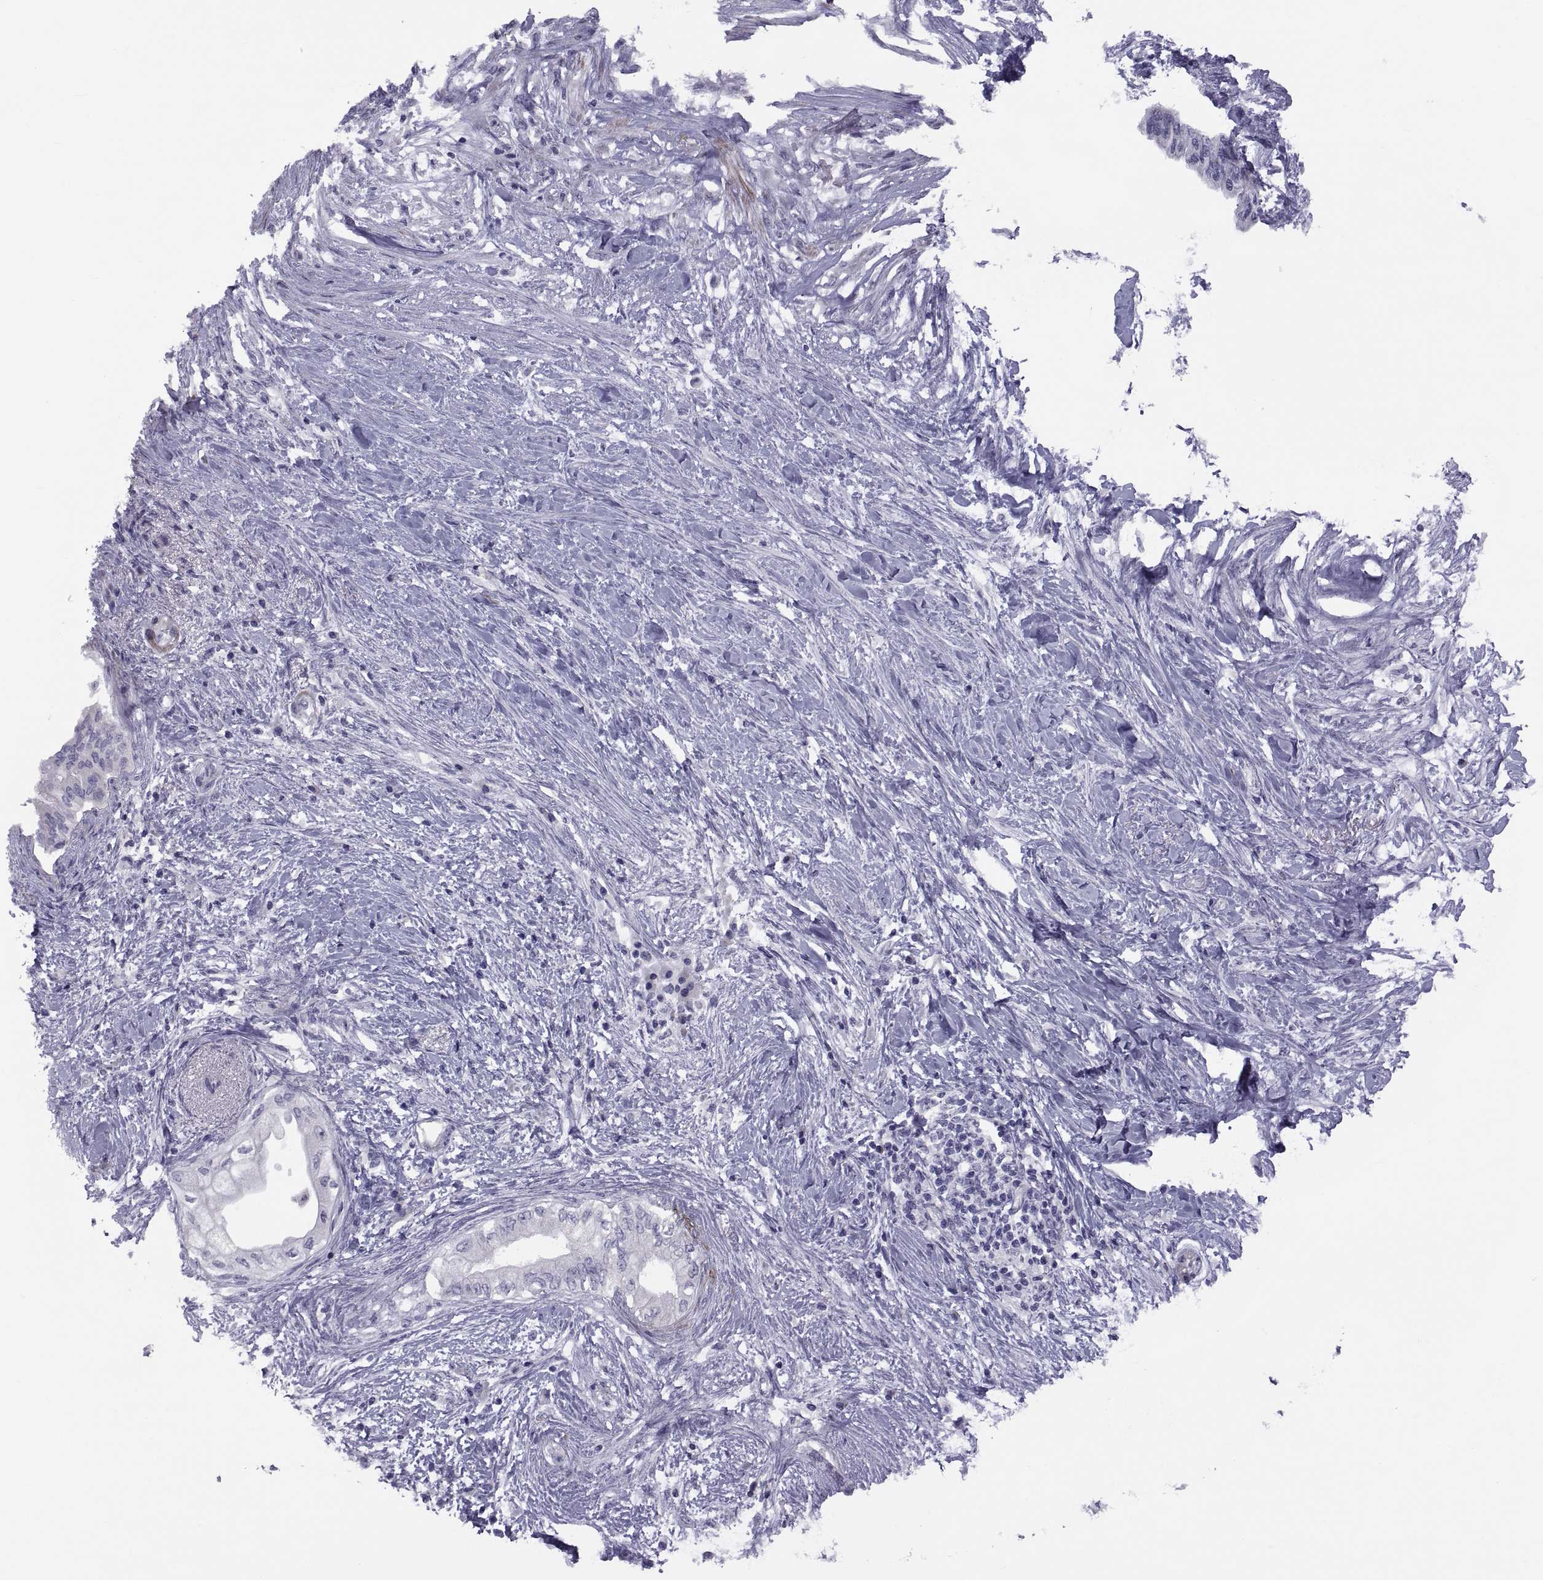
{"staining": {"intensity": "negative", "quantity": "none", "location": "none"}, "tissue": "pancreatic cancer", "cell_type": "Tumor cells", "image_type": "cancer", "snomed": [{"axis": "morphology", "description": "Normal tissue, NOS"}, {"axis": "morphology", "description": "Adenocarcinoma, NOS"}, {"axis": "topography", "description": "Pancreas"}, {"axis": "topography", "description": "Duodenum"}], "caption": "A high-resolution histopathology image shows immunohistochemistry staining of pancreatic cancer (adenocarcinoma), which displays no significant positivity in tumor cells.", "gene": "TMEM158", "patient": {"sex": "female", "age": 60}}